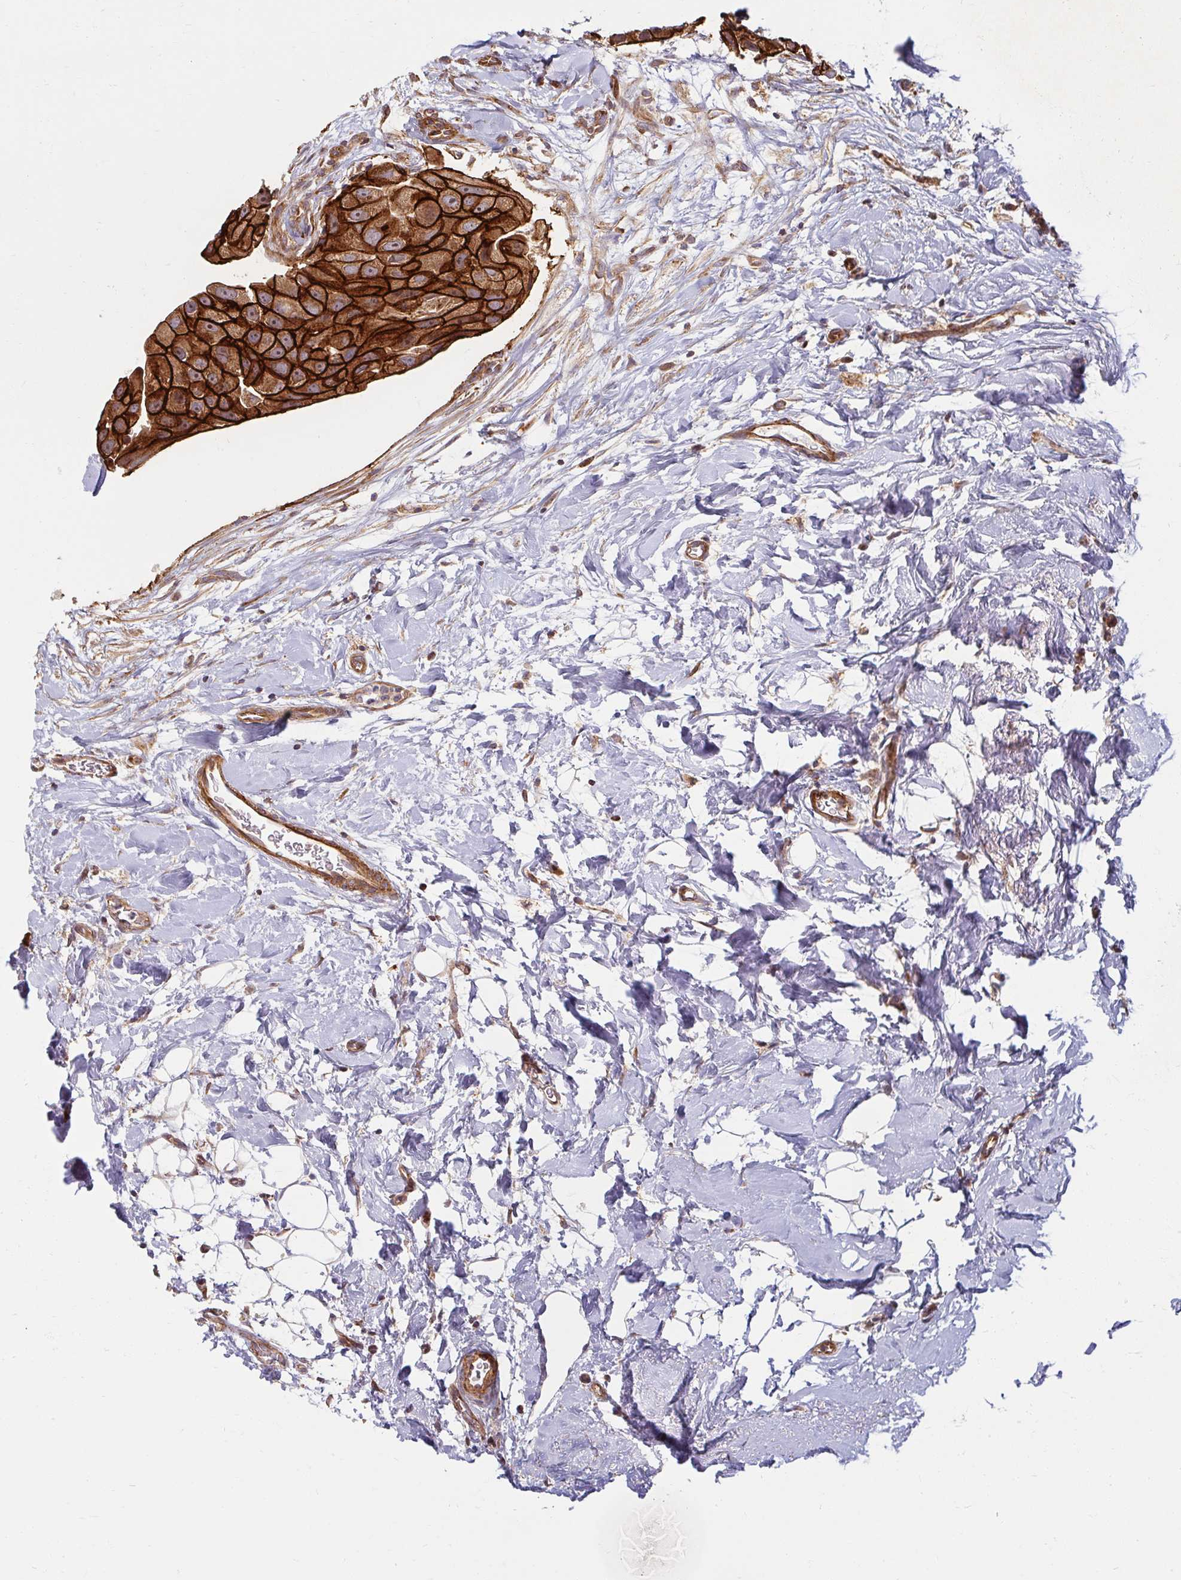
{"staining": {"intensity": "strong", "quantity": ">75%", "location": "cytoplasmic/membranous"}, "tissue": "breast cancer", "cell_type": "Tumor cells", "image_type": "cancer", "snomed": [{"axis": "morphology", "description": "Duct carcinoma"}, {"axis": "topography", "description": "Breast"}], "caption": "Immunohistochemistry histopathology image of human breast cancer (infiltrating ductal carcinoma) stained for a protein (brown), which reveals high levels of strong cytoplasmic/membranous expression in approximately >75% of tumor cells.", "gene": "BTF3", "patient": {"sex": "female", "age": 43}}